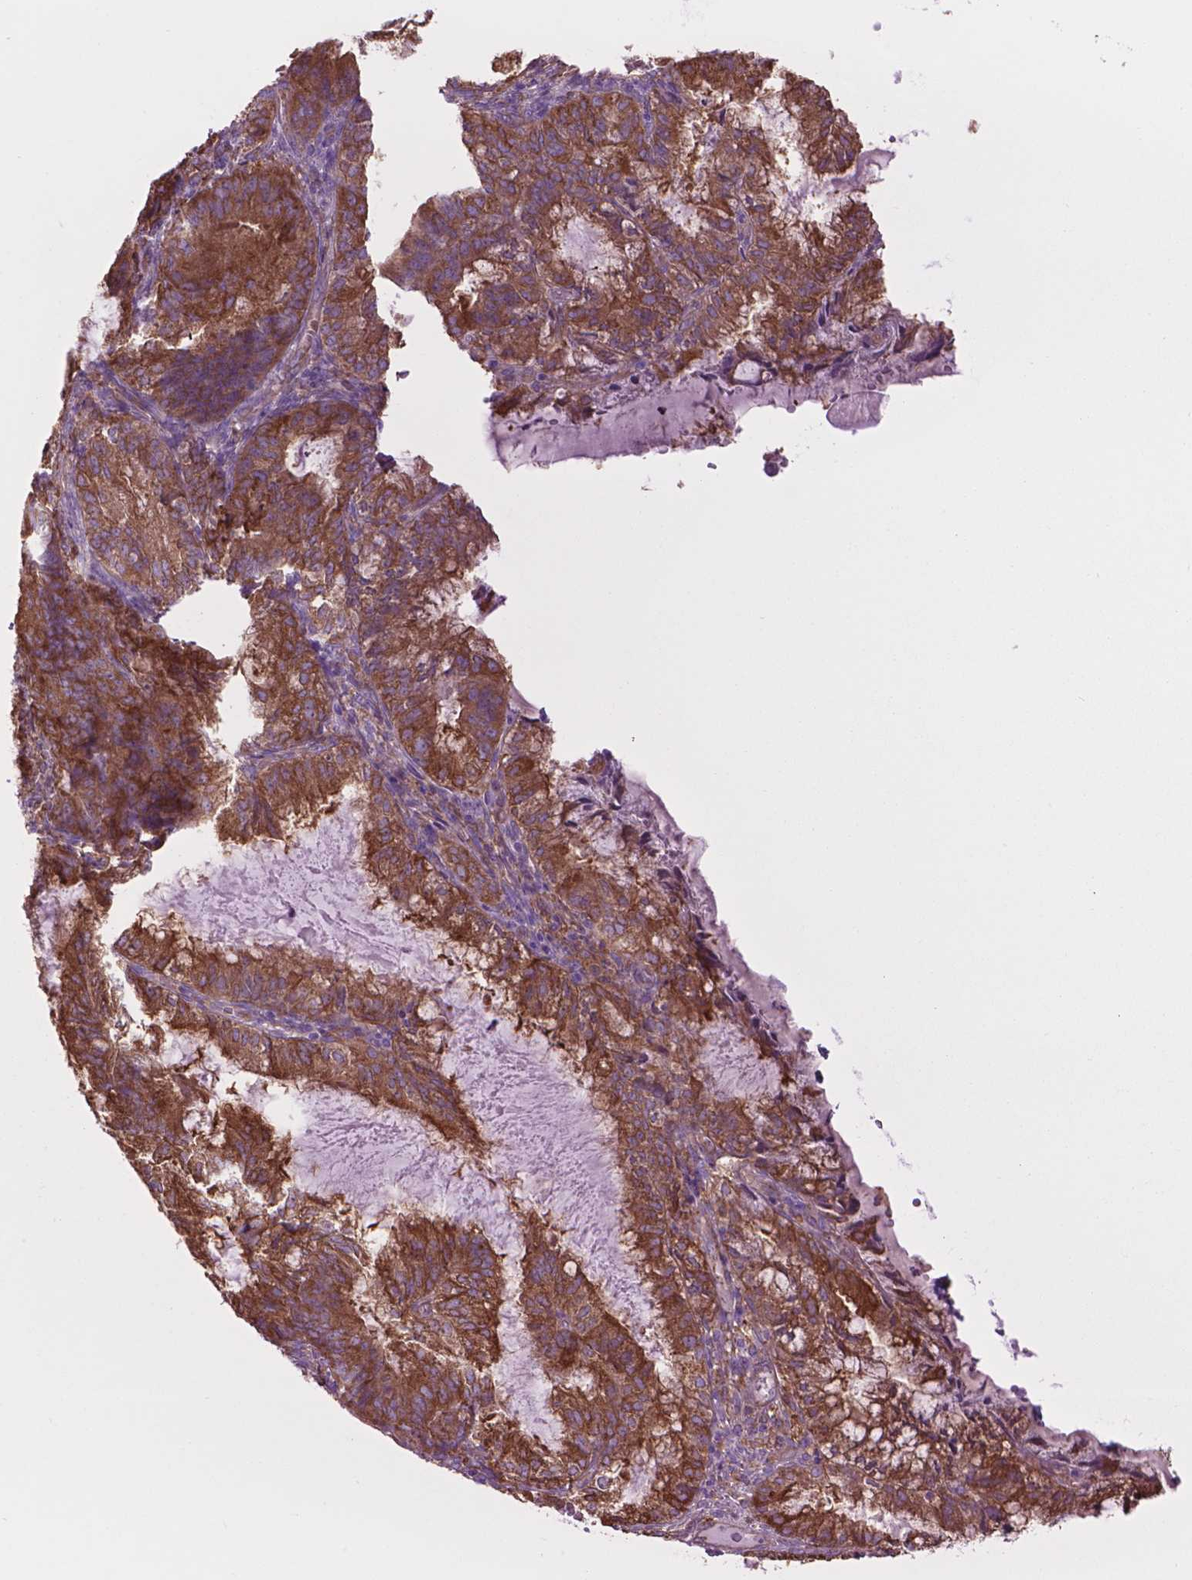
{"staining": {"intensity": "moderate", "quantity": ">75%", "location": "cytoplasmic/membranous"}, "tissue": "endometrial cancer", "cell_type": "Tumor cells", "image_type": "cancer", "snomed": [{"axis": "morphology", "description": "Adenocarcinoma, NOS"}, {"axis": "topography", "description": "Endometrium"}], "caption": "Protein staining of adenocarcinoma (endometrial) tissue displays moderate cytoplasmic/membranous positivity in approximately >75% of tumor cells. (IHC, brightfield microscopy, high magnification).", "gene": "CORO1B", "patient": {"sex": "female", "age": 86}}